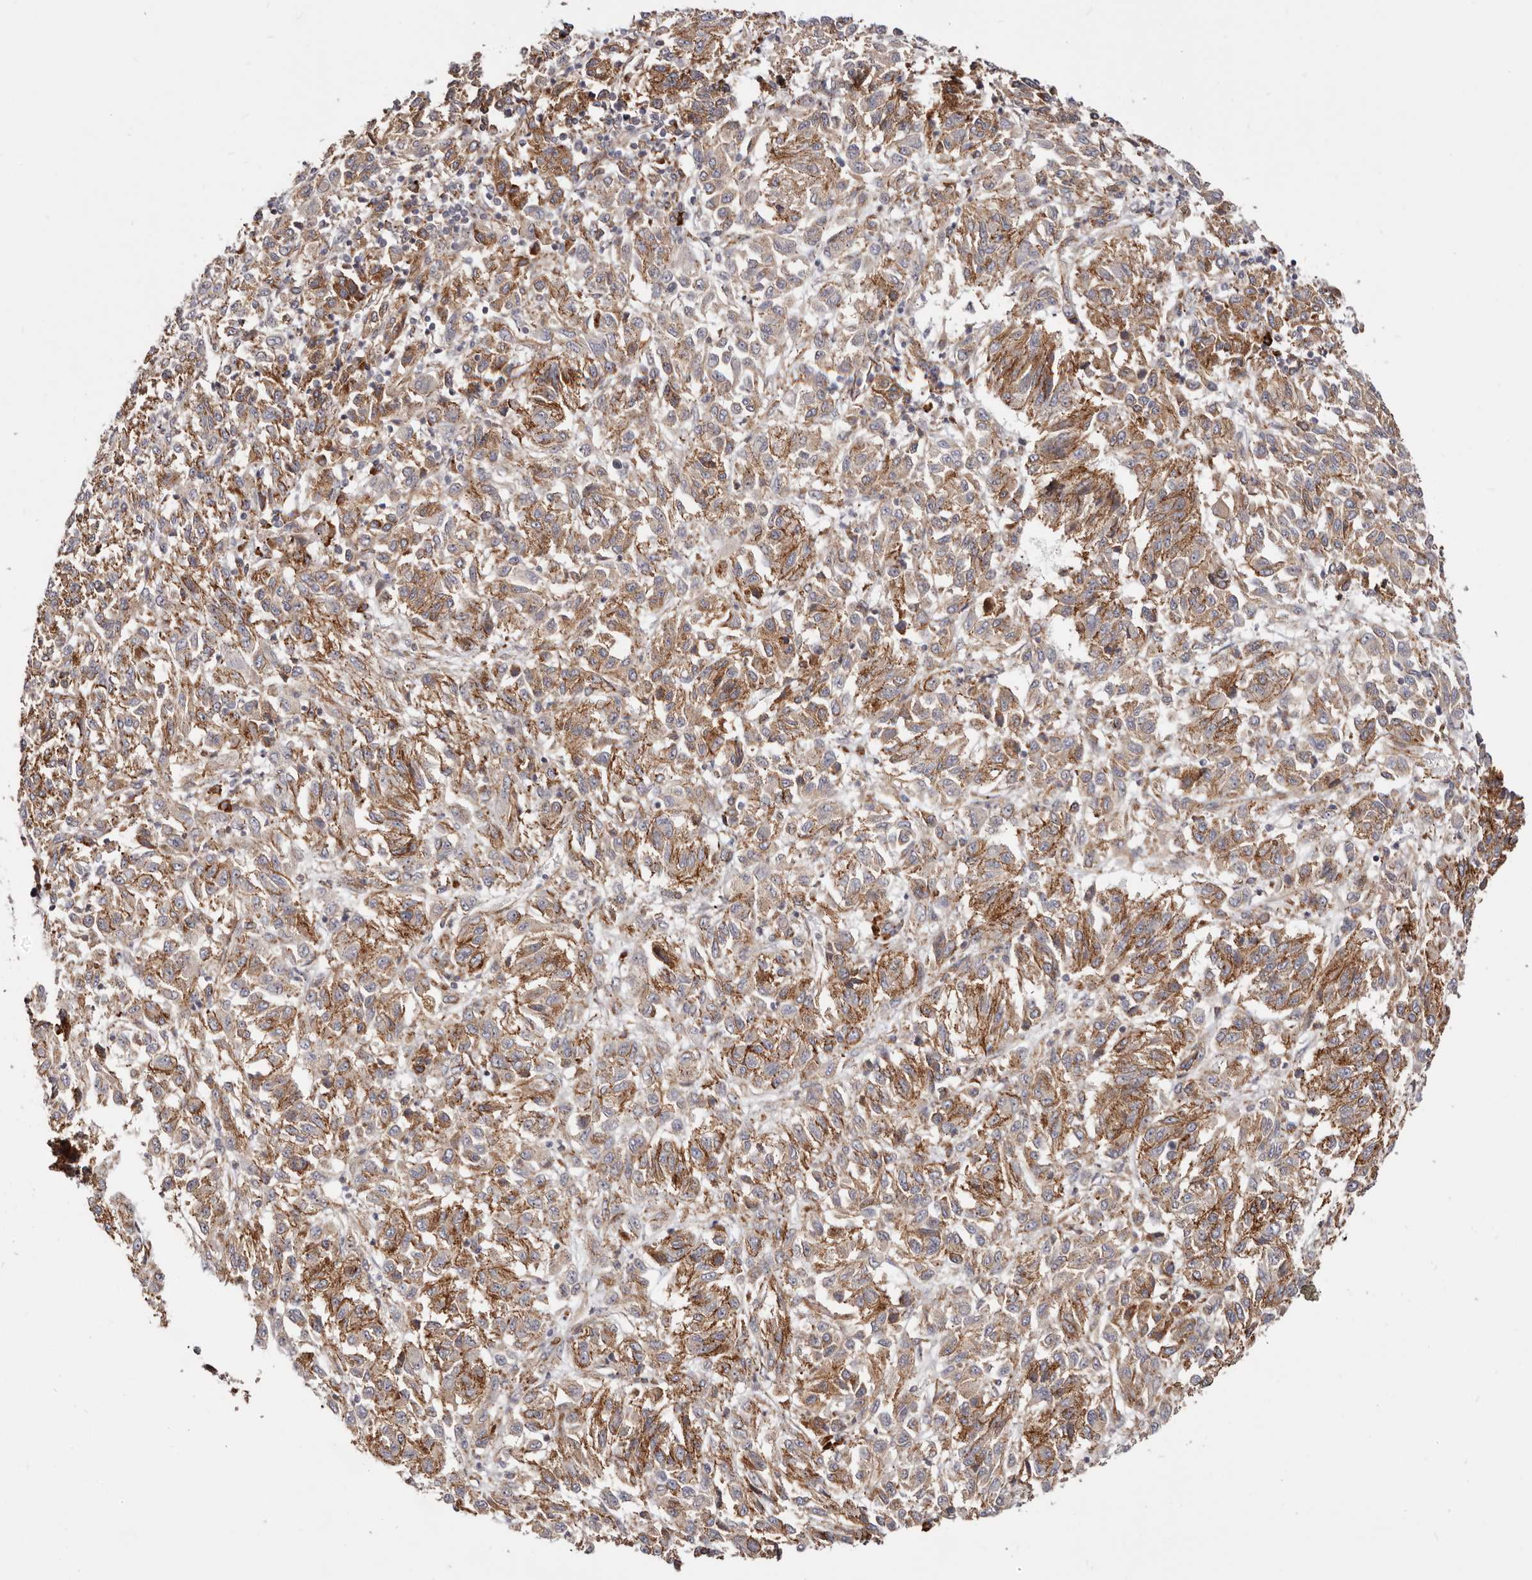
{"staining": {"intensity": "strong", "quantity": ">75%", "location": "cytoplasmic/membranous"}, "tissue": "melanoma", "cell_type": "Tumor cells", "image_type": "cancer", "snomed": [{"axis": "morphology", "description": "Malignant melanoma, Metastatic site"}, {"axis": "topography", "description": "Lung"}], "caption": "Melanoma stained with immunohistochemistry reveals strong cytoplasmic/membranous staining in about >75% of tumor cells.", "gene": "CTNNB1", "patient": {"sex": "male", "age": 64}}